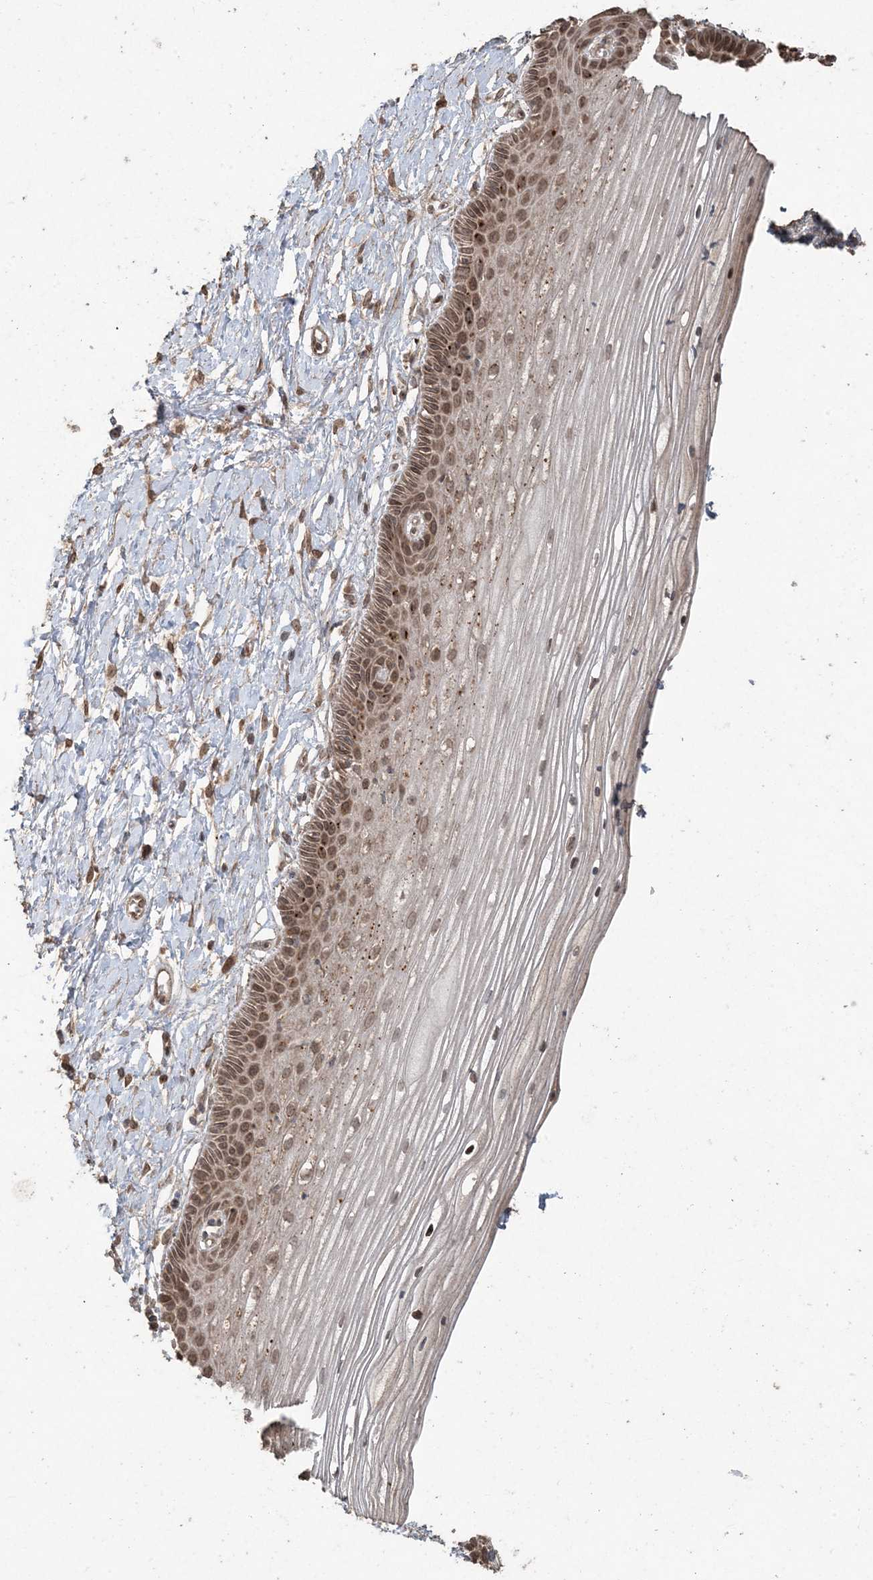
{"staining": {"intensity": "moderate", "quantity": ">75%", "location": "cytoplasmic/membranous,nuclear"}, "tissue": "vagina", "cell_type": "Squamous epithelial cells", "image_type": "normal", "snomed": [{"axis": "morphology", "description": "Normal tissue, NOS"}, {"axis": "topography", "description": "Vagina"}, {"axis": "topography", "description": "Cervix"}], "caption": "This is an image of immunohistochemistry (IHC) staining of benign vagina, which shows moderate staining in the cytoplasmic/membranous,nuclear of squamous epithelial cells.", "gene": "DDX19B", "patient": {"sex": "female", "age": 40}}